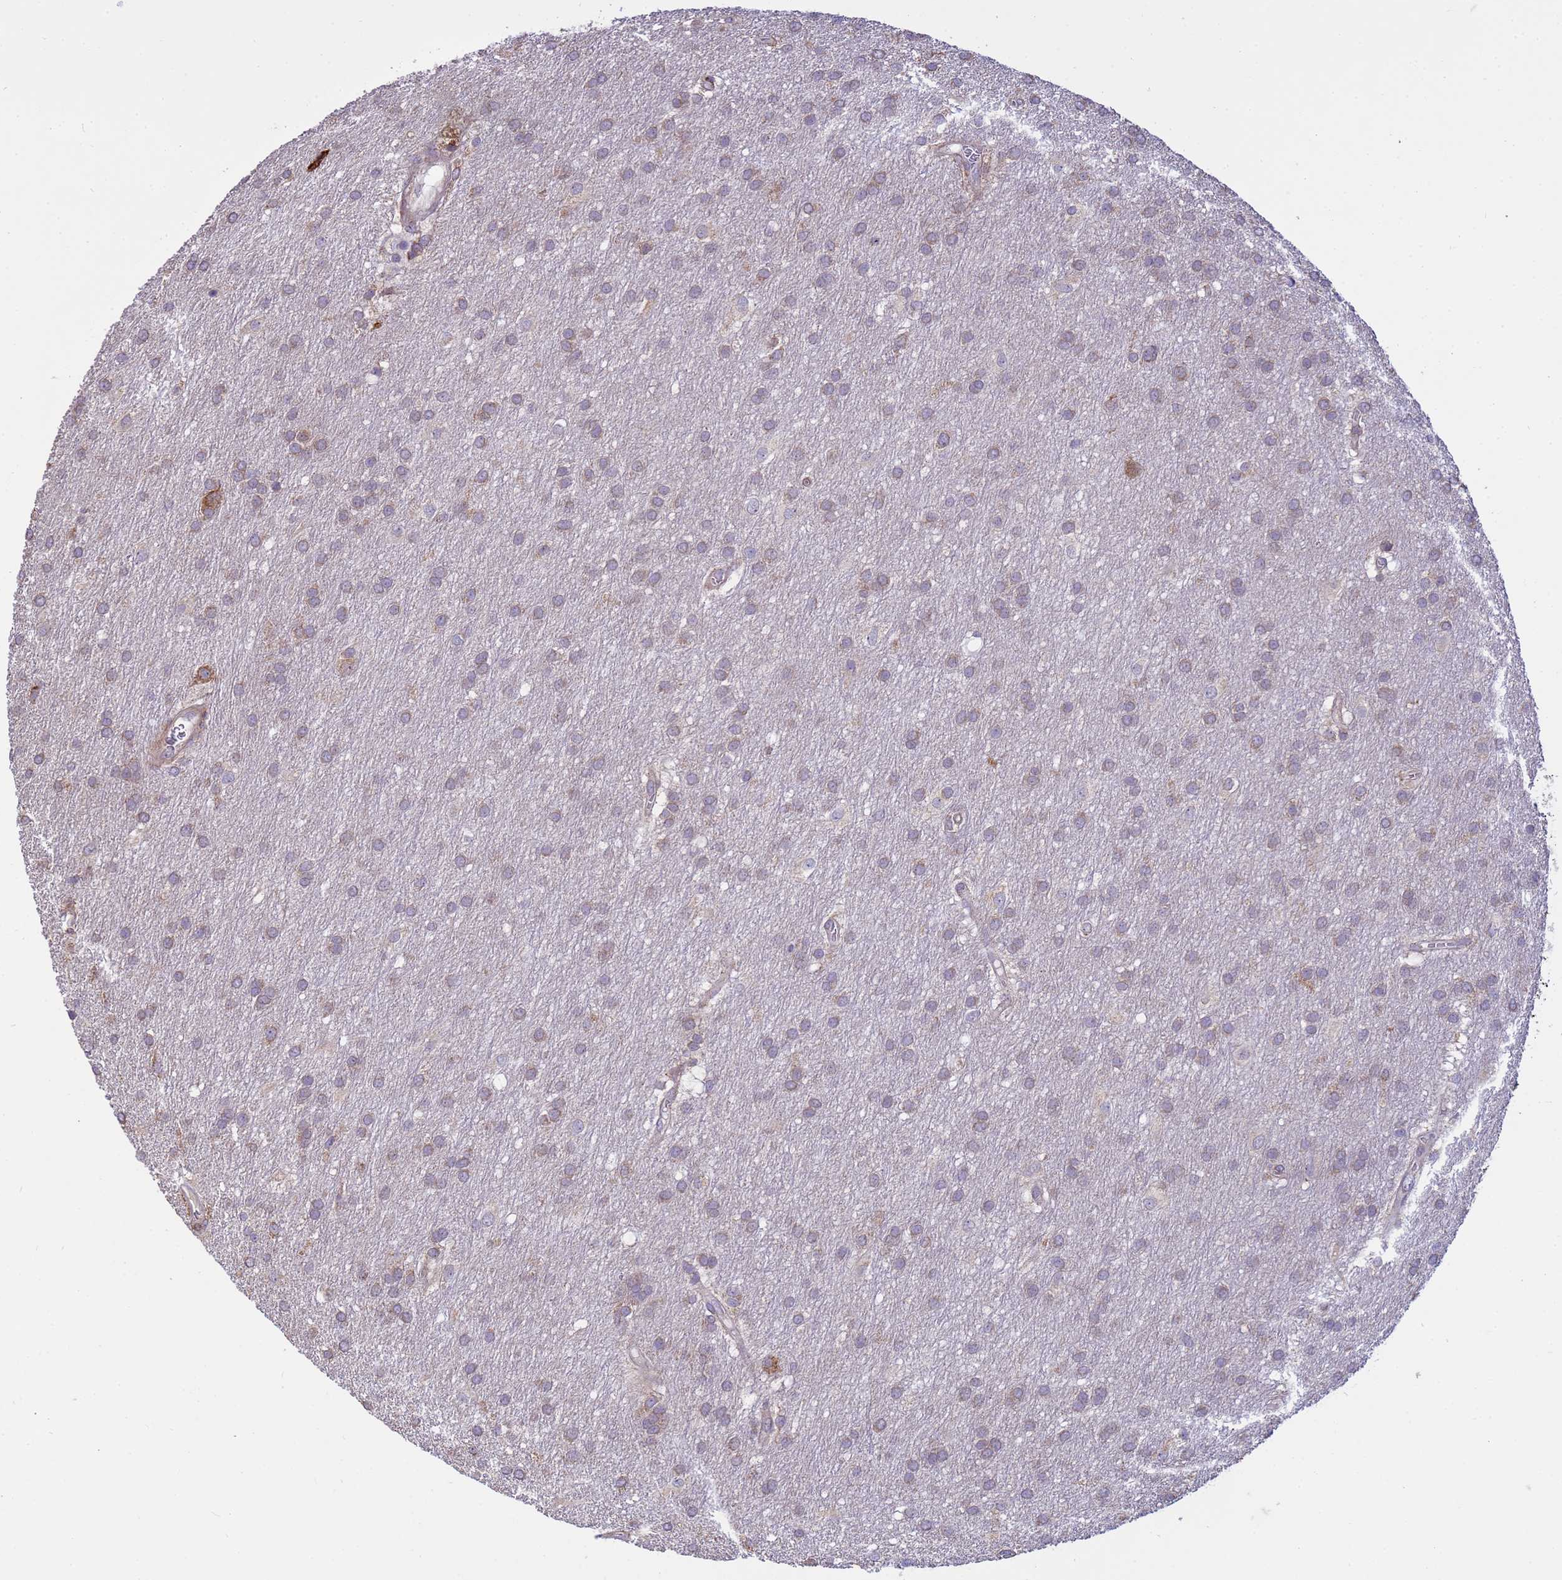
{"staining": {"intensity": "weak", "quantity": "25%-75%", "location": "cytoplasmic/membranous"}, "tissue": "glioma", "cell_type": "Tumor cells", "image_type": "cancer", "snomed": [{"axis": "morphology", "description": "Glioma, malignant, Low grade"}, {"axis": "topography", "description": "Brain"}], "caption": "Glioma tissue displays weak cytoplasmic/membranous expression in about 25%-75% of tumor cells, visualized by immunohistochemistry.", "gene": "THAP5", "patient": {"sex": "male", "age": 66}}